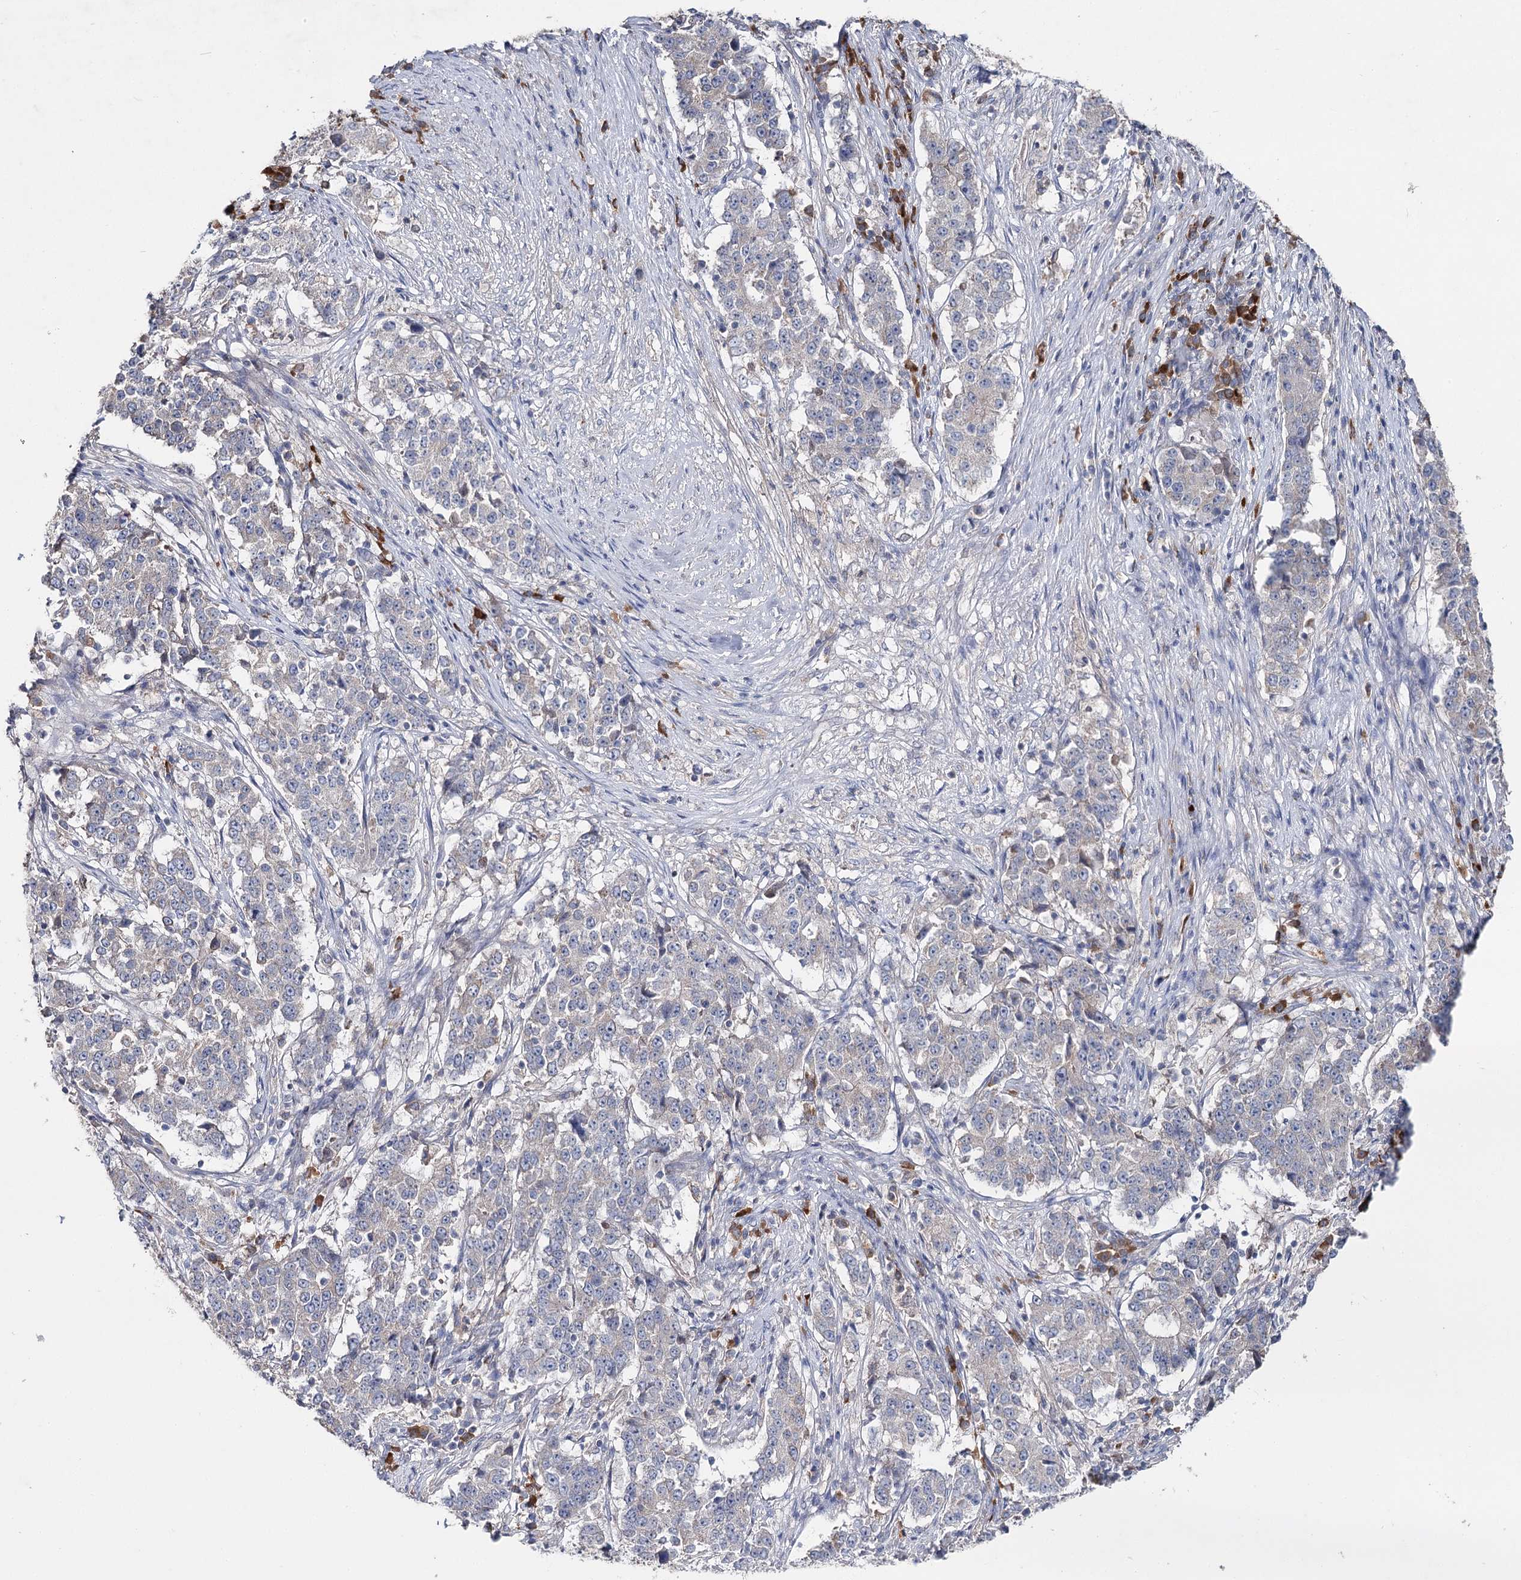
{"staining": {"intensity": "negative", "quantity": "none", "location": "none"}, "tissue": "stomach cancer", "cell_type": "Tumor cells", "image_type": "cancer", "snomed": [{"axis": "morphology", "description": "Adenocarcinoma, NOS"}, {"axis": "topography", "description": "Stomach"}], "caption": "An immunohistochemistry photomicrograph of stomach cancer (adenocarcinoma) is shown. There is no staining in tumor cells of stomach cancer (adenocarcinoma). (DAB (3,3'-diaminobenzidine) IHC with hematoxylin counter stain).", "gene": "IL1RAP", "patient": {"sex": "male", "age": 59}}